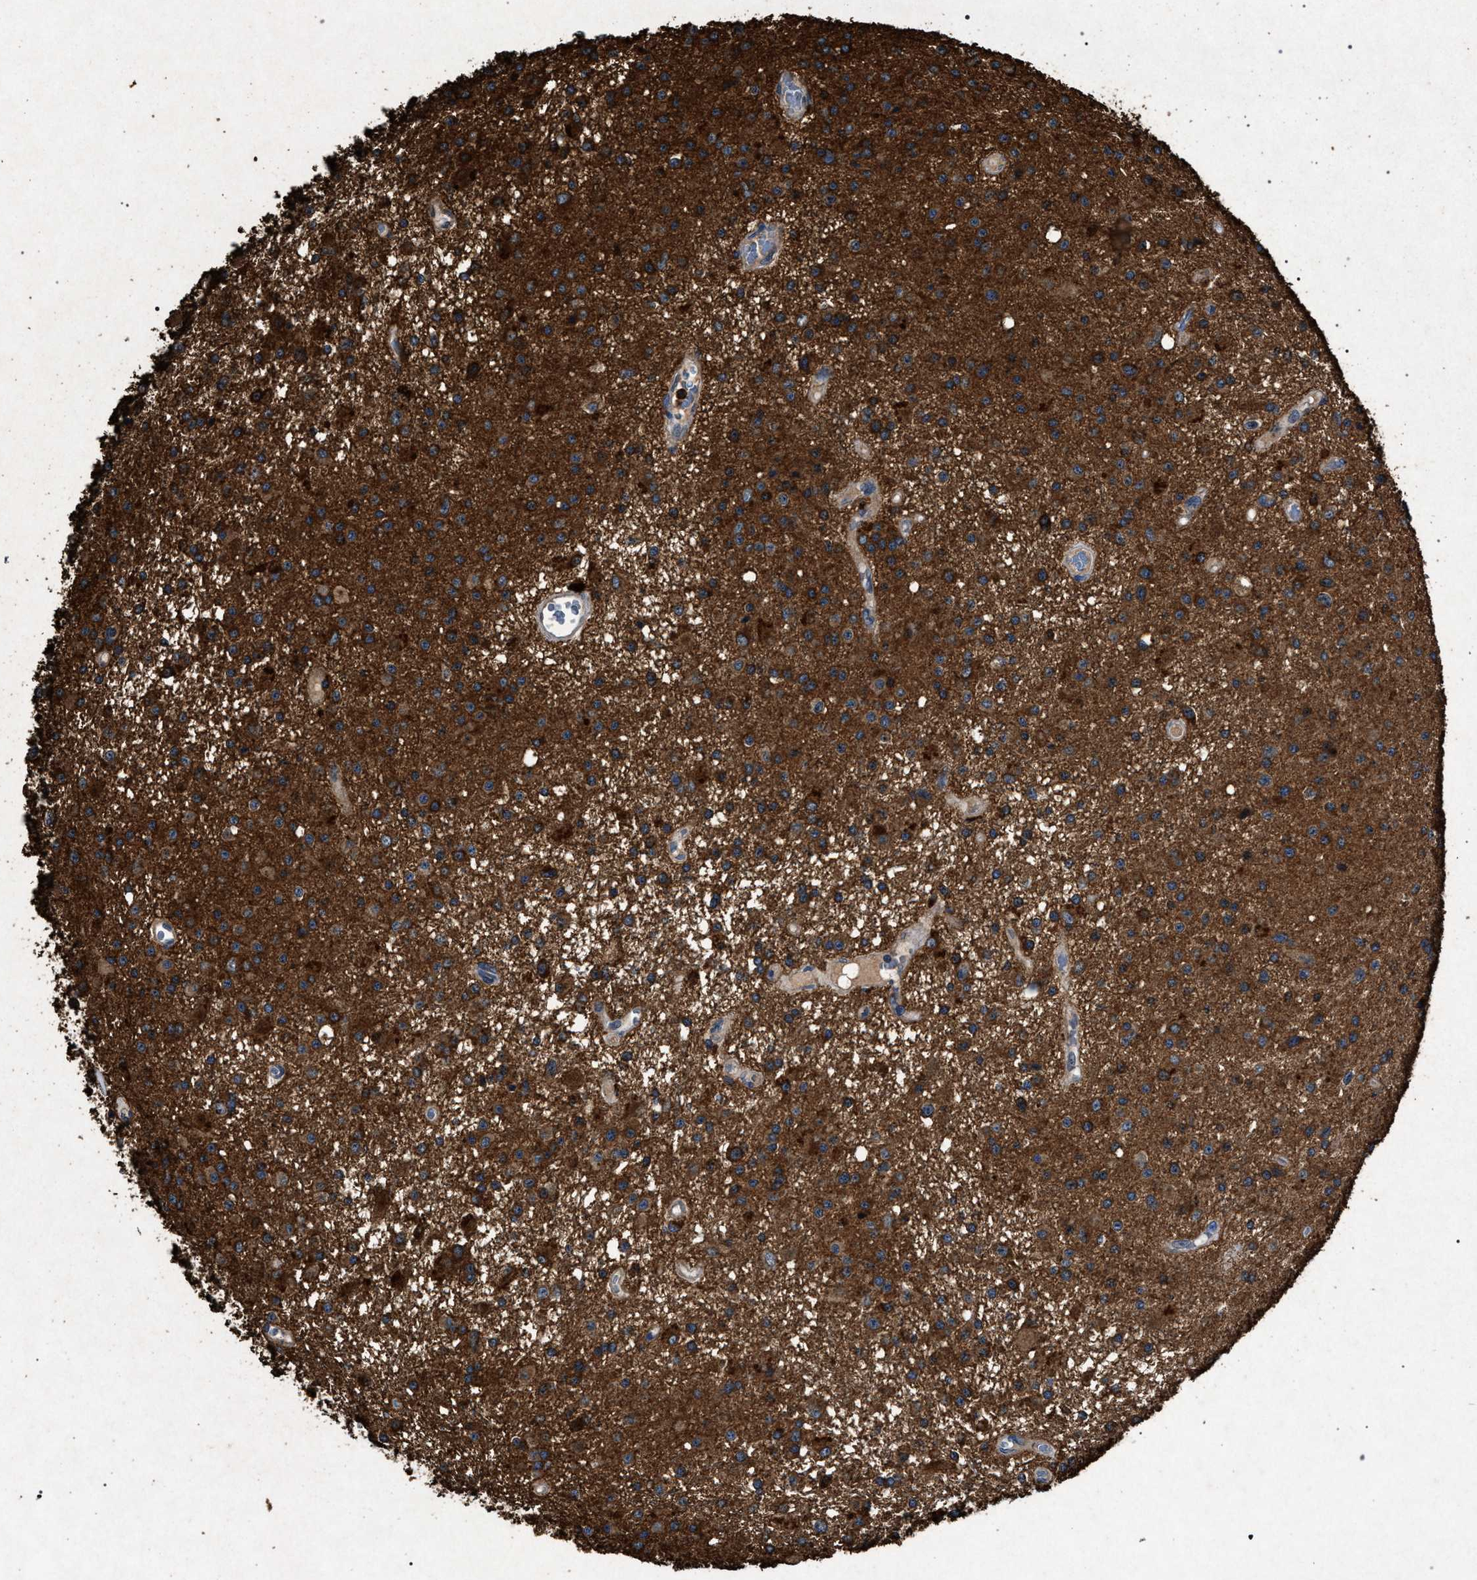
{"staining": {"intensity": "strong", "quantity": ">75%", "location": "cytoplasmic/membranous"}, "tissue": "glioma", "cell_type": "Tumor cells", "image_type": "cancer", "snomed": [{"axis": "morphology", "description": "Glioma, malignant, Low grade"}, {"axis": "topography", "description": "Brain"}], "caption": "Malignant low-grade glioma stained with IHC reveals strong cytoplasmic/membranous positivity in approximately >75% of tumor cells.", "gene": "MARCKS", "patient": {"sex": "male", "age": 58}}